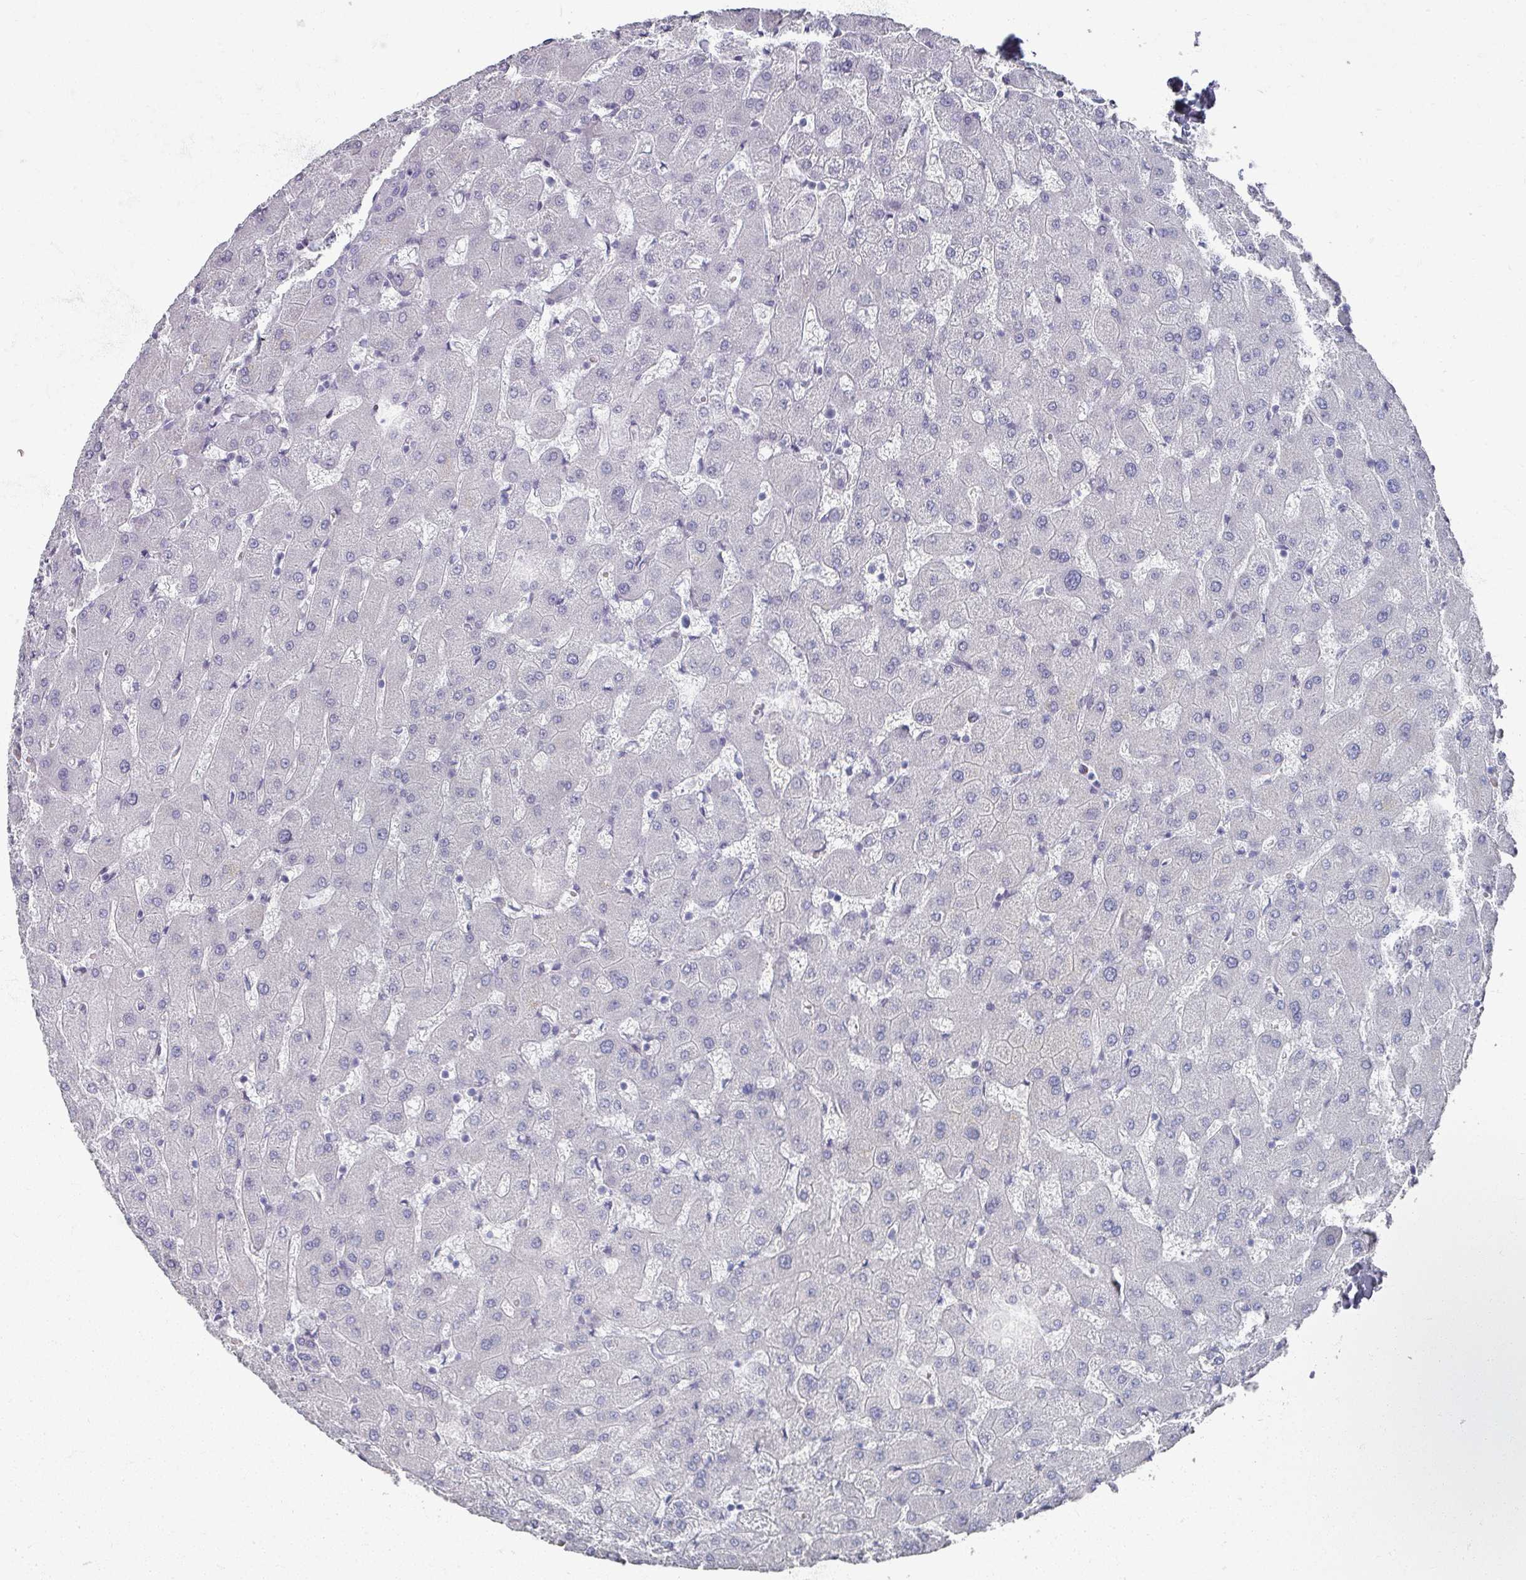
{"staining": {"intensity": "negative", "quantity": "none", "location": "none"}, "tissue": "liver", "cell_type": "Cholangiocytes", "image_type": "normal", "snomed": [{"axis": "morphology", "description": "Normal tissue, NOS"}, {"axis": "topography", "description": "Liver"}], "caption": "Immunohistochemistry image of unremarkable human liver stained for a protein (brown), which displays no staining in cholangiocytes.", "gene": "OMG", "patient": {"sex": "female", "age": 63}}